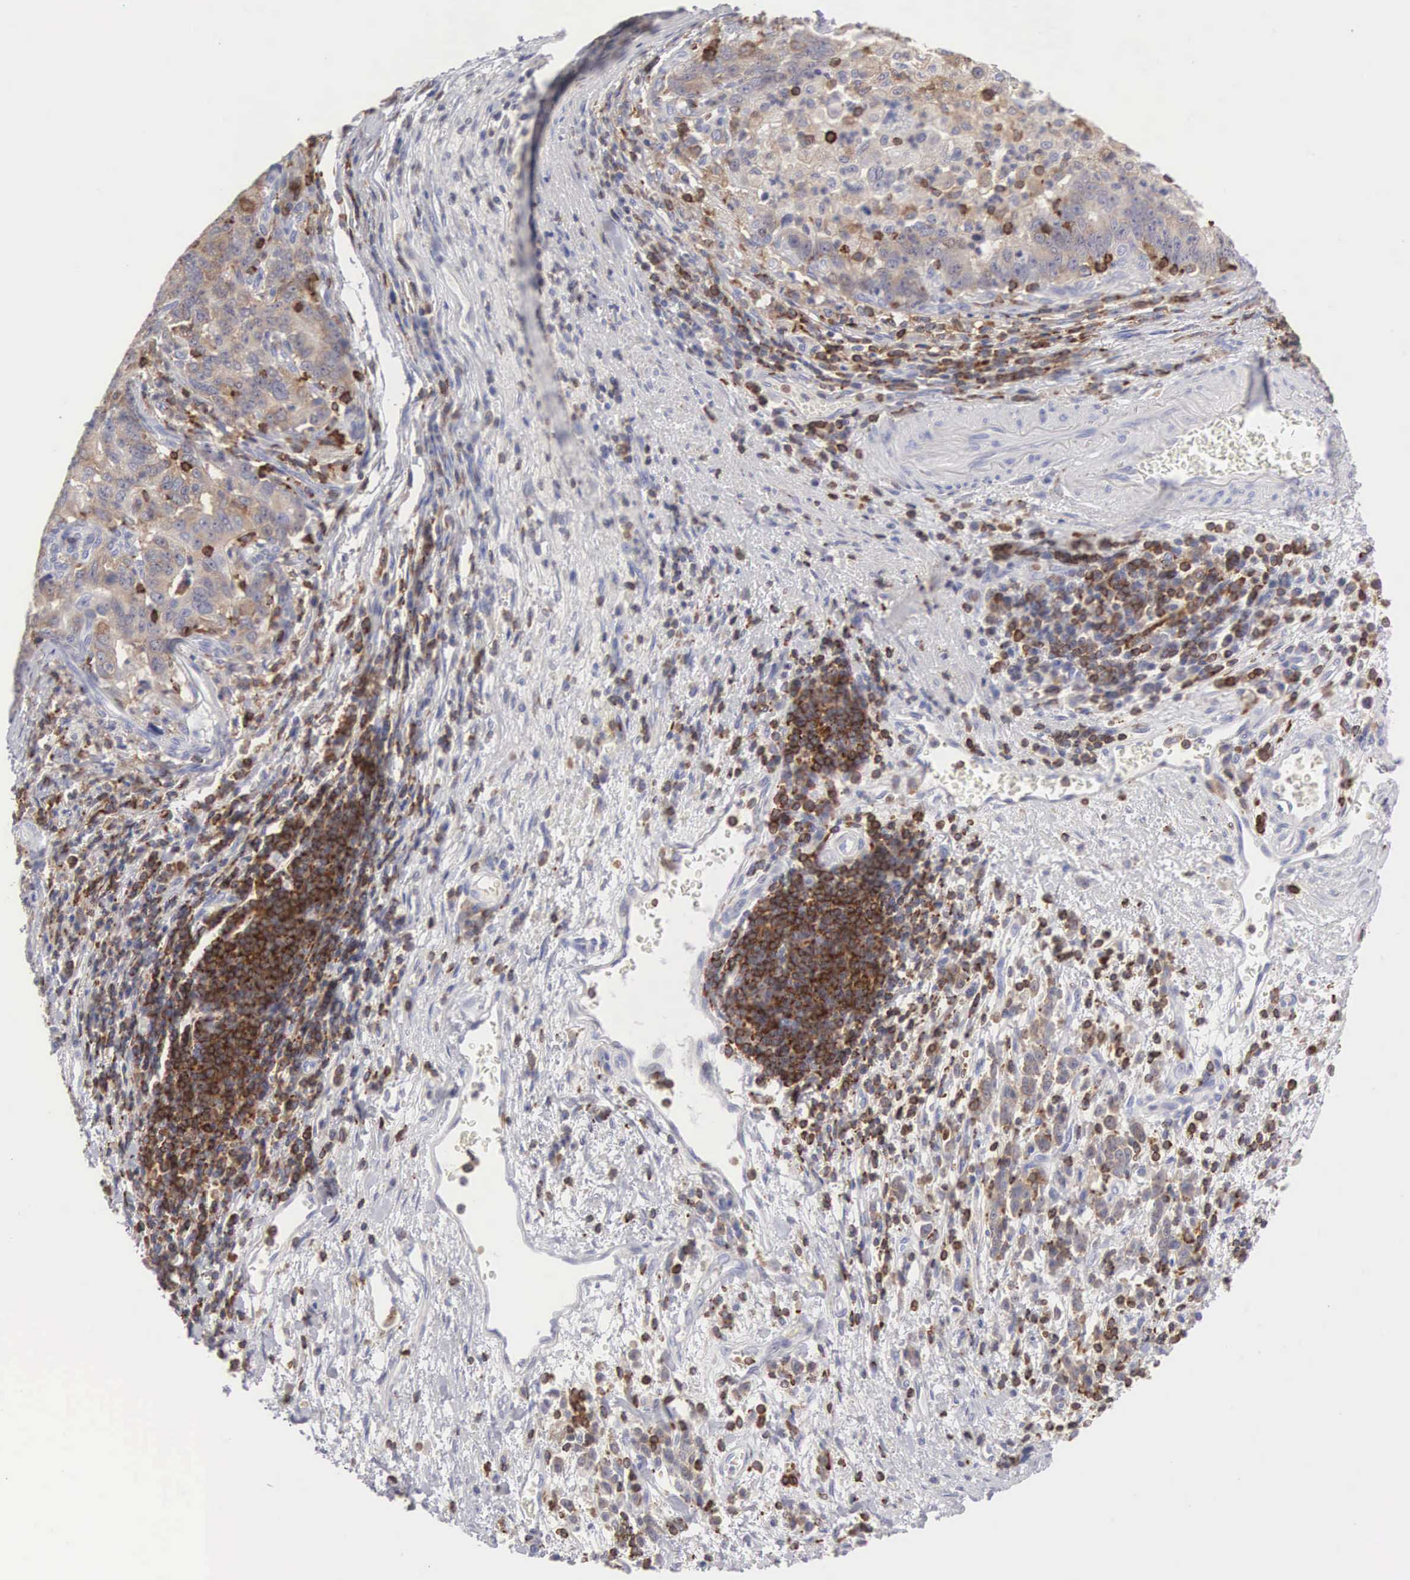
{"staining": {"intensity": "moderate", "quantity": ">75%", "location": "cytoplasmic/membranous"}, "tissue": "stomach cancer", "cell_type": "Tumor cells", "image_type": "cancer", "snomed": [{"axis": "morphology", "description": "Adenocarcinoma, NOS"}, {"axis": "topography", "description": "Stomach, upper"}], "caption": "Moderate cytoplasmic/membranous staining for a protein is present in approximately >75% of tumor cells of adenocarcinoma (stomach) using immunohistochemistry (IHC).", "gene": "SH3BP1", "patient": {"sex": "female", "age": 50}}